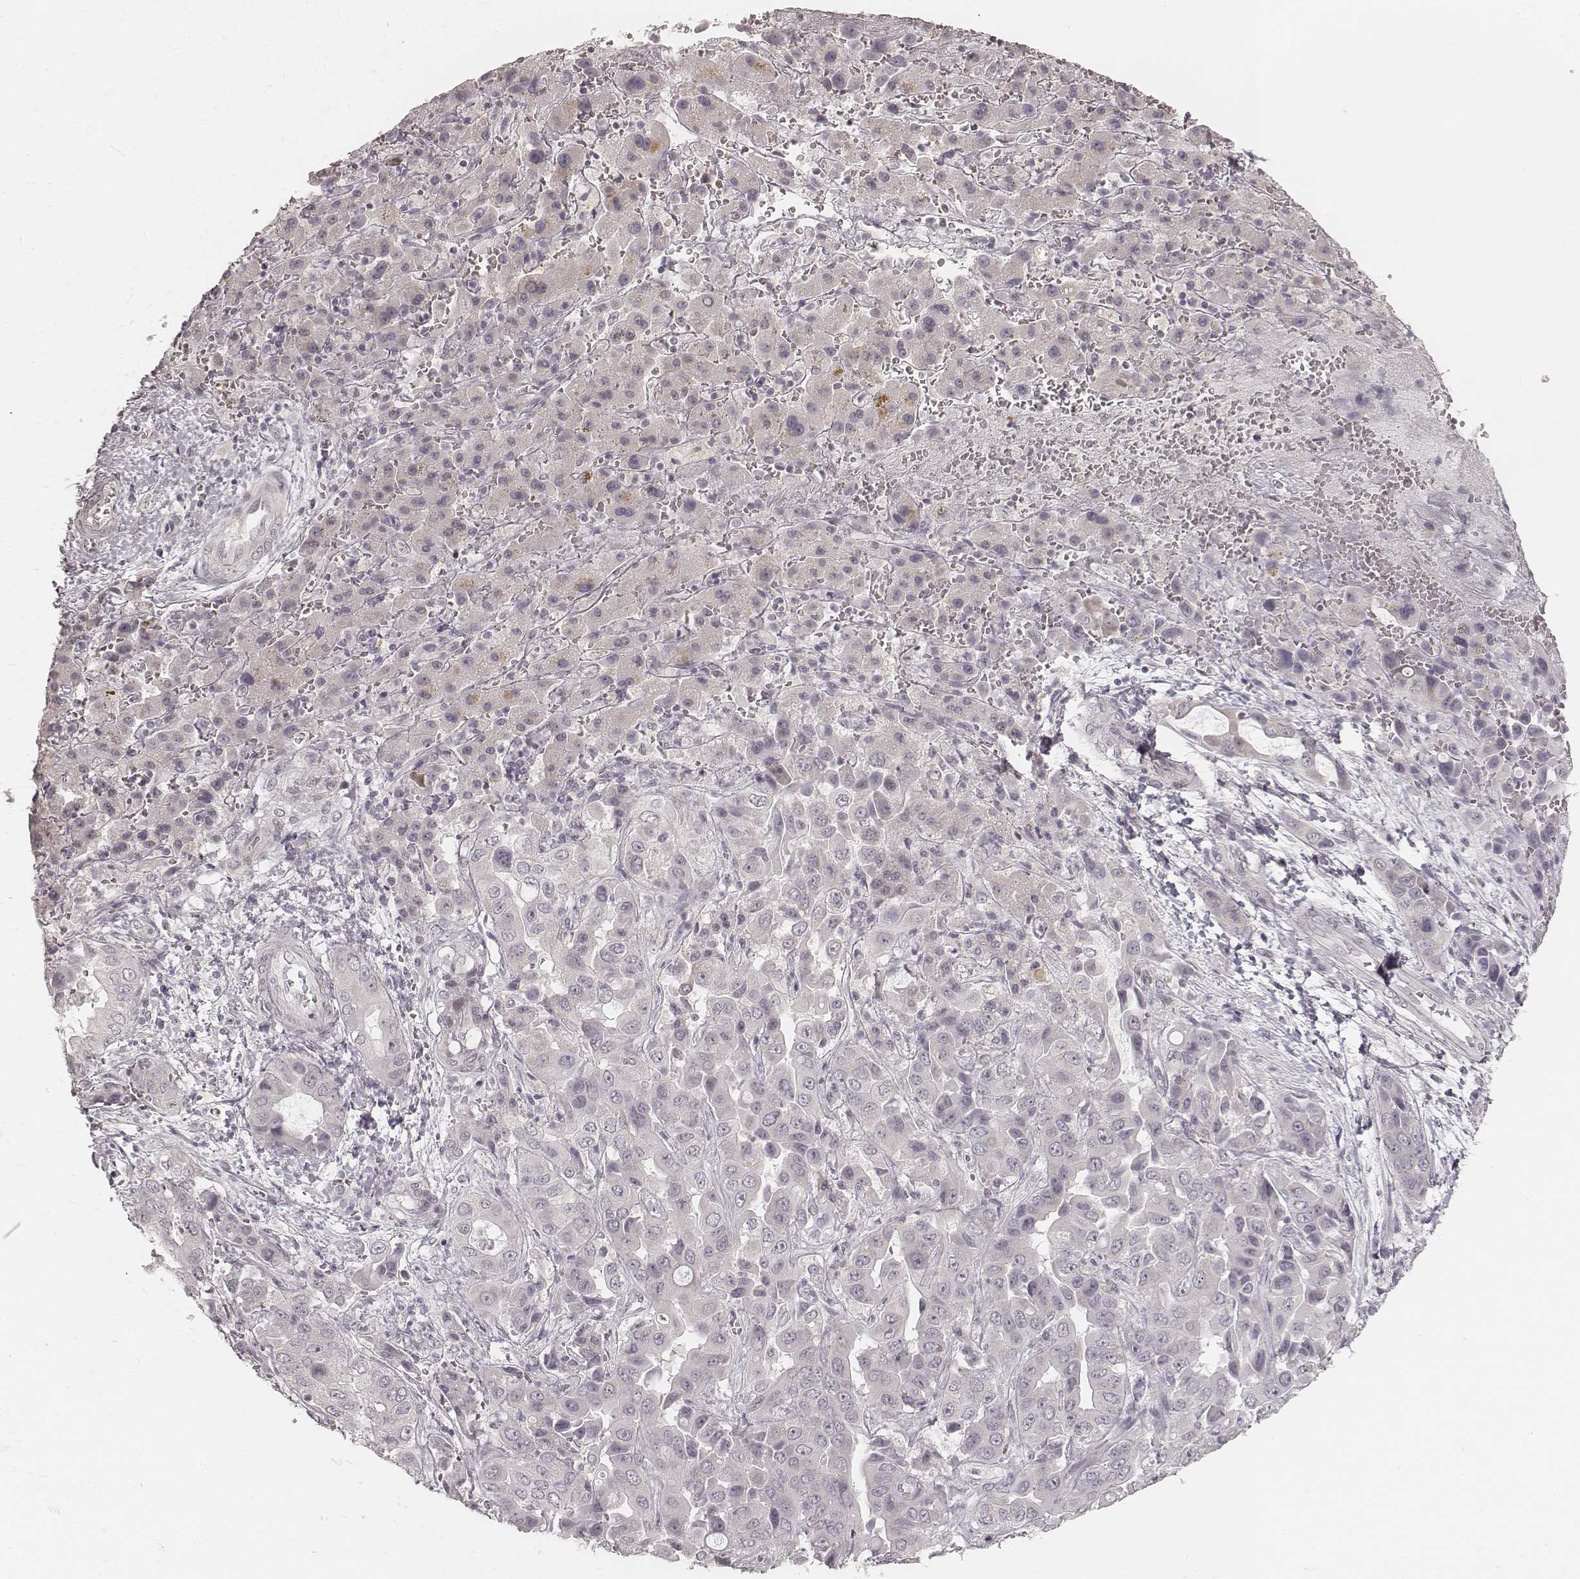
{"staining": {"intensity": "negative", "quantity": "none", "location": "none"}, "tissue": "liver cancer", "cell_type": "Tumor cells", "image_type": "cancer", "snomed": [{"axis": "morphology", "description": "Cholangiocarcinoma"}, {"axis": "topography", "description": "Liver"}], "caption": "Immunohistochemistry (IHC) of human cholangiocarcinoma (liver) demonstrates no positivity in tumor cells.", "gene": "ACACB", "patient": {"sex": "female", "age": 52}}